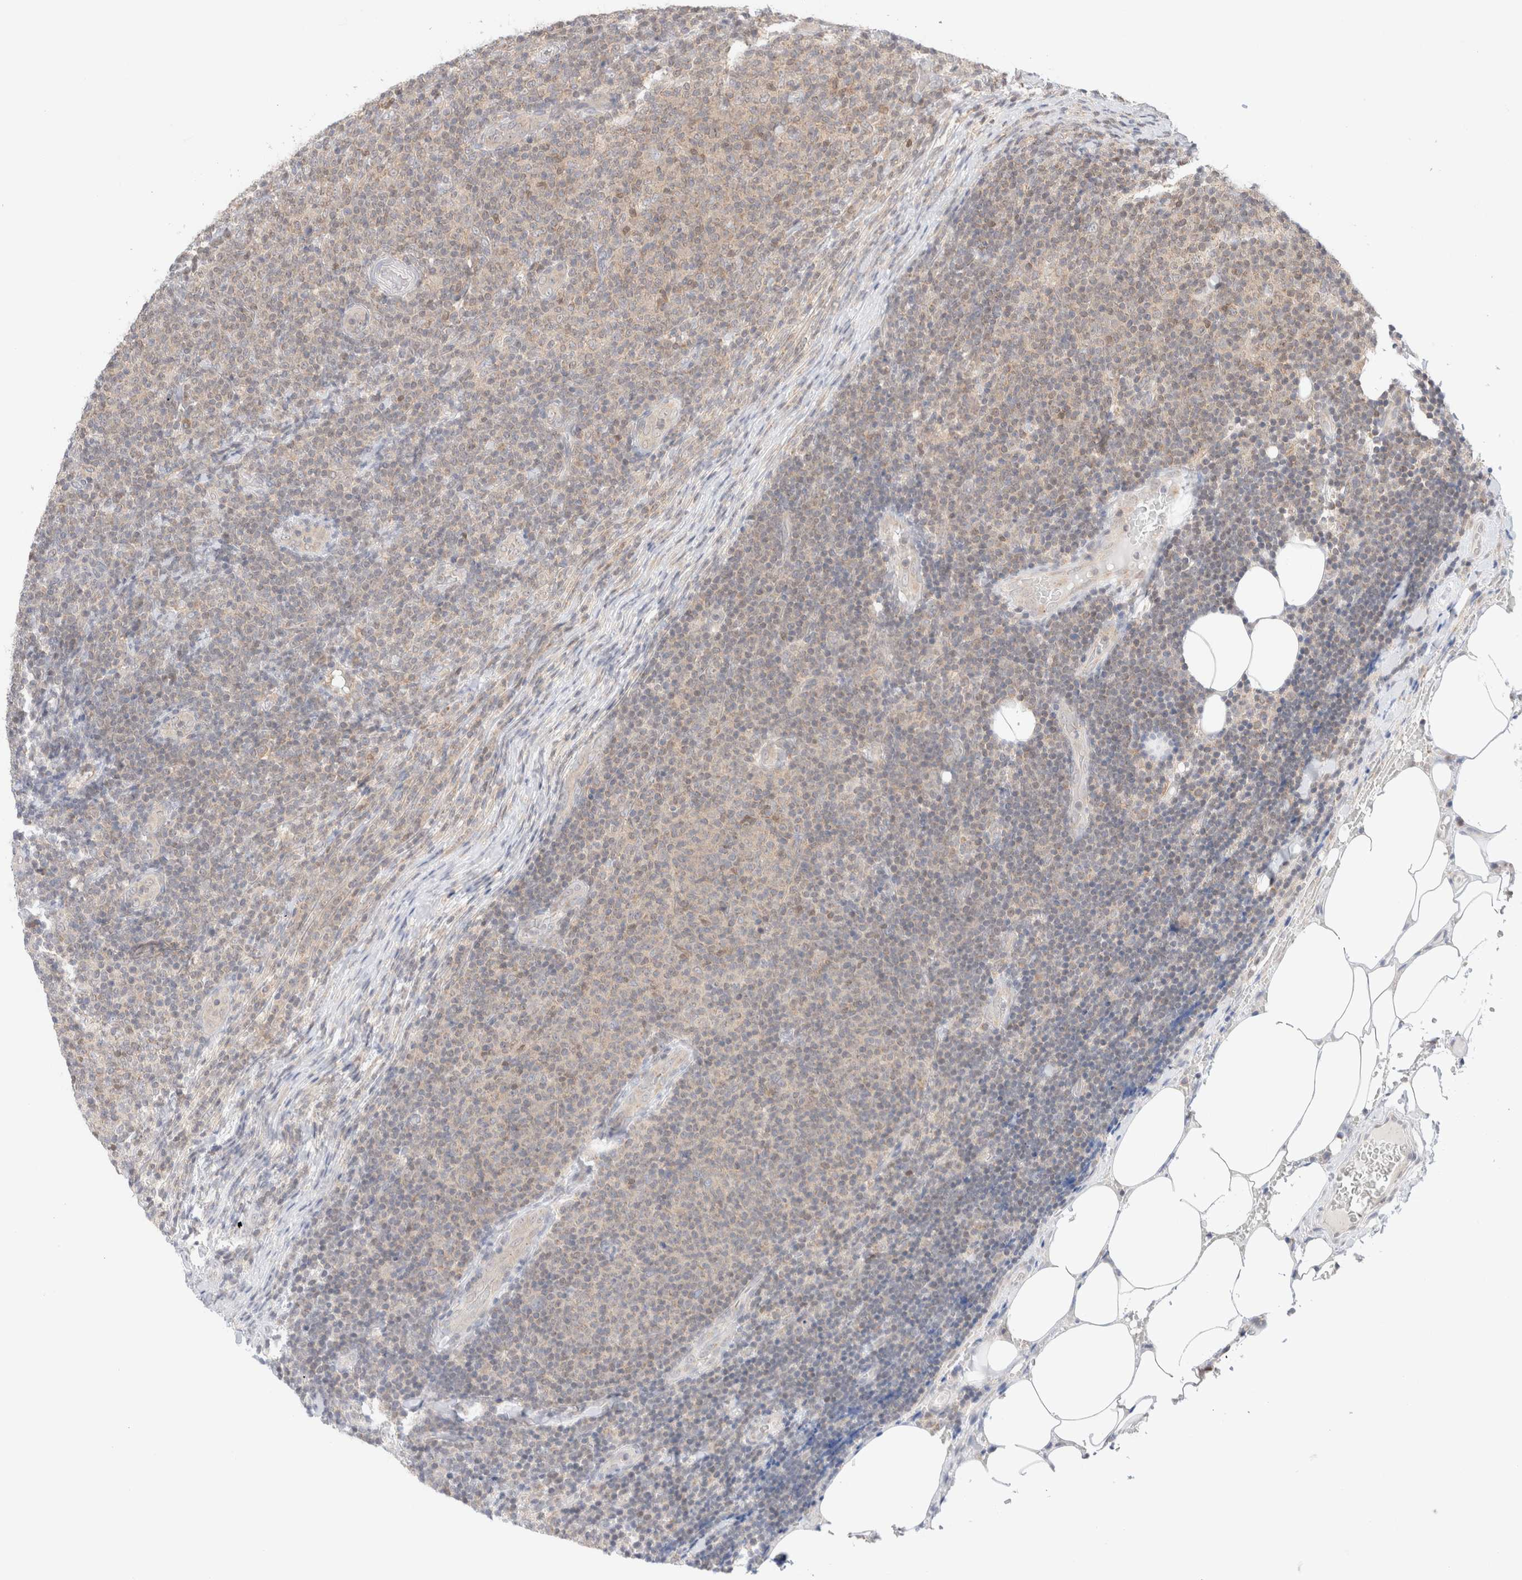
{"staining": {"intensity": "negative", "quantity": "none", "location": "none"}, "tissue": "lymphoma", "cell_type": "Tumor cells", "image_type": "cancer", "snomed": [{"axis": "morphology", "description": "Malignant lymphoma, non-Hodgkin's type, Low grade"}, {"axis": "topography", "description": "Lymph node"}], "caption": "Micrograph shows no protein positivity in tumor cells of lymphoma tissue.", "gene": "XKR4", "patient": {"sex": "male", "age": 66}}